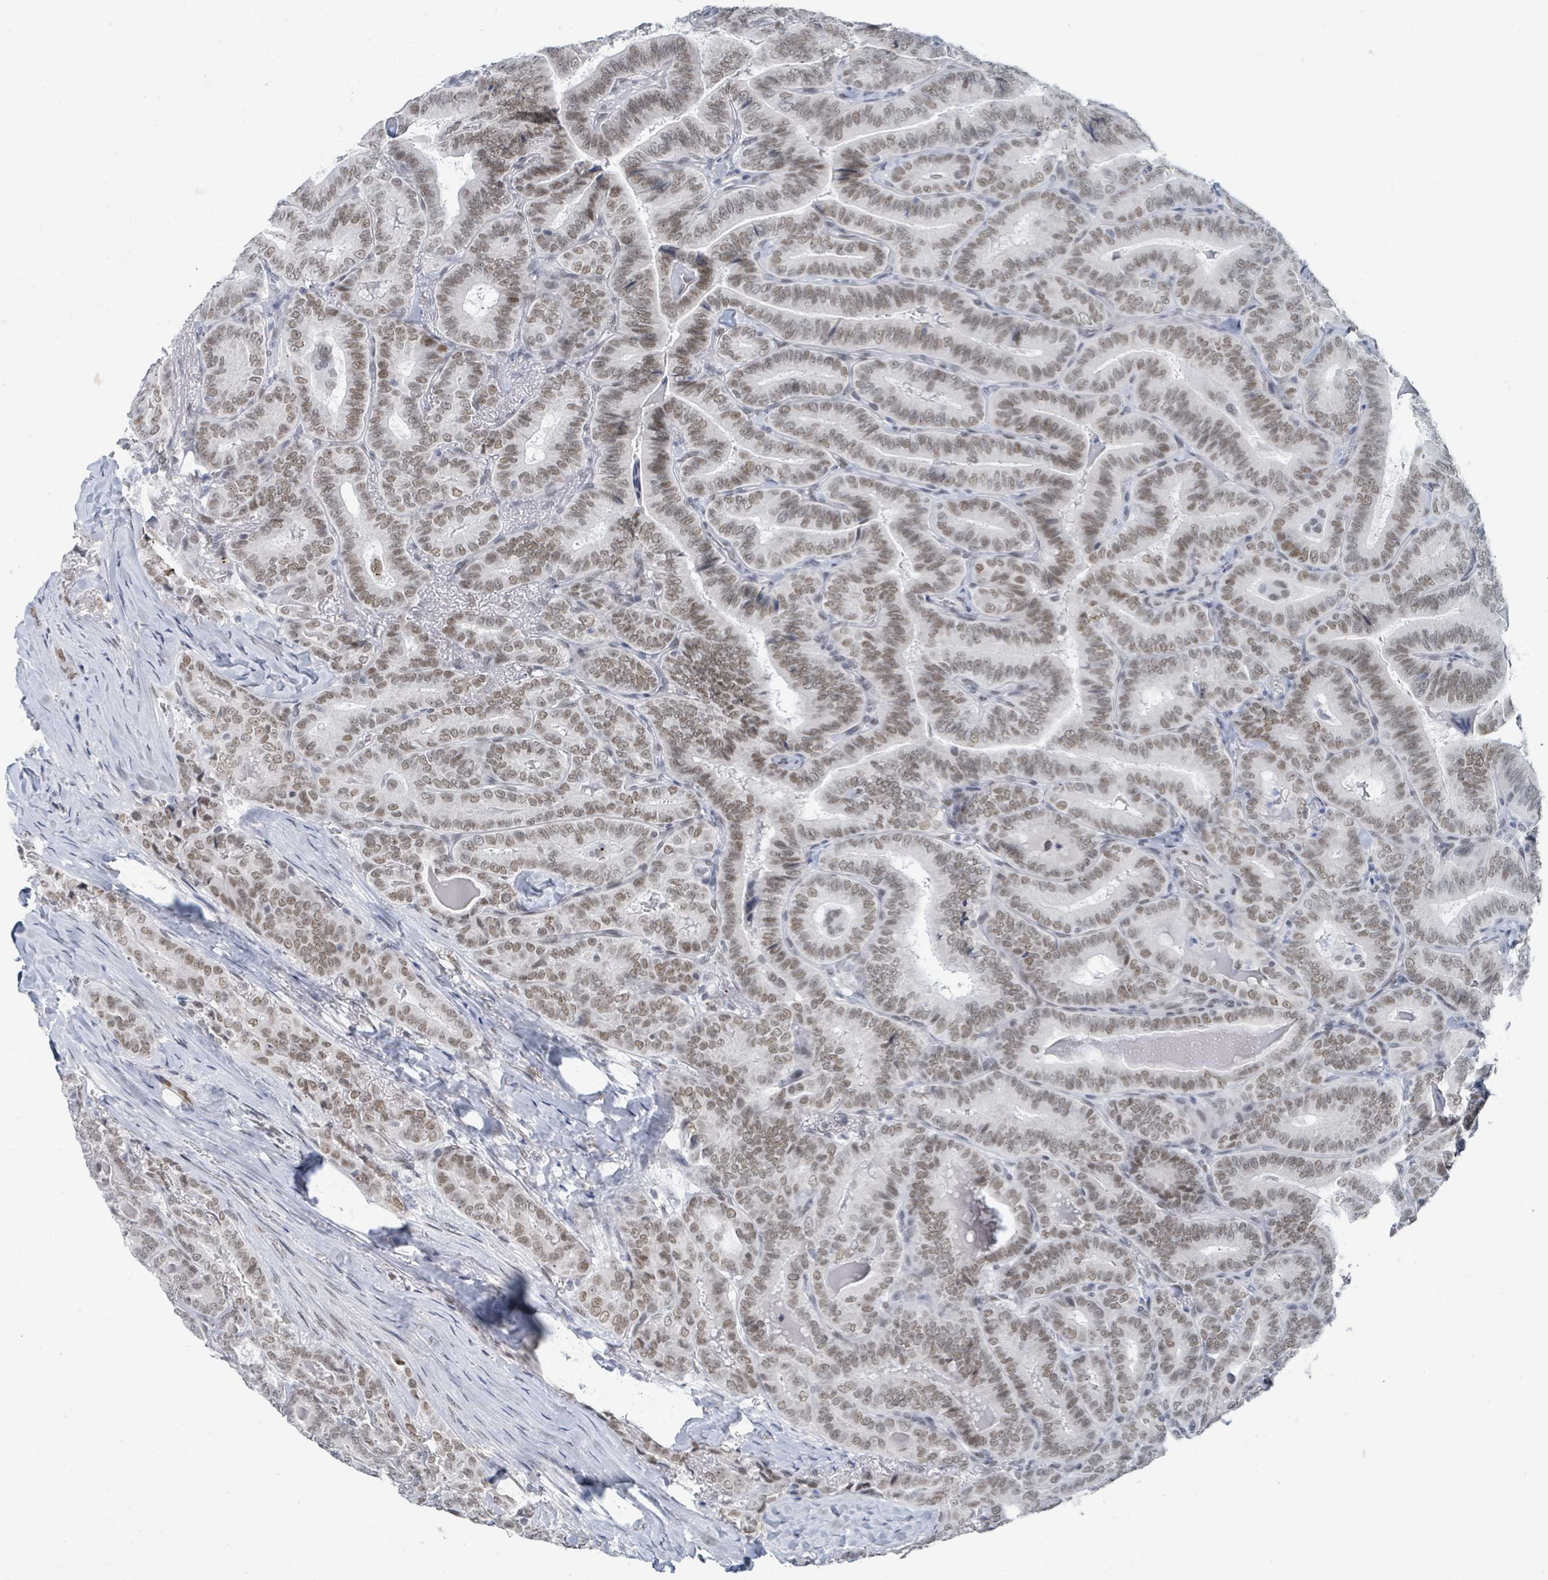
{"staining": {"intensity": "moderate", "quantity": ">75%", "location": "nuclear"}, "tissue": "thyroid cancer", "cell_type": "Tumor cells", "image_type": "cancer", "snomed": [{"axis": "morphology", "description": "Papillary adenocarcinoma, NOS"}, {"axis": "topography", "description": "Thyroid gland"}], "caption": "A brown stain highlights moderate nuclear expression of a protein in human thyroid cancer (papillary adenocarcinoma) tumor cells.", "gene": "EHMT2", "patient": {"sex": "male", "age": 61}}